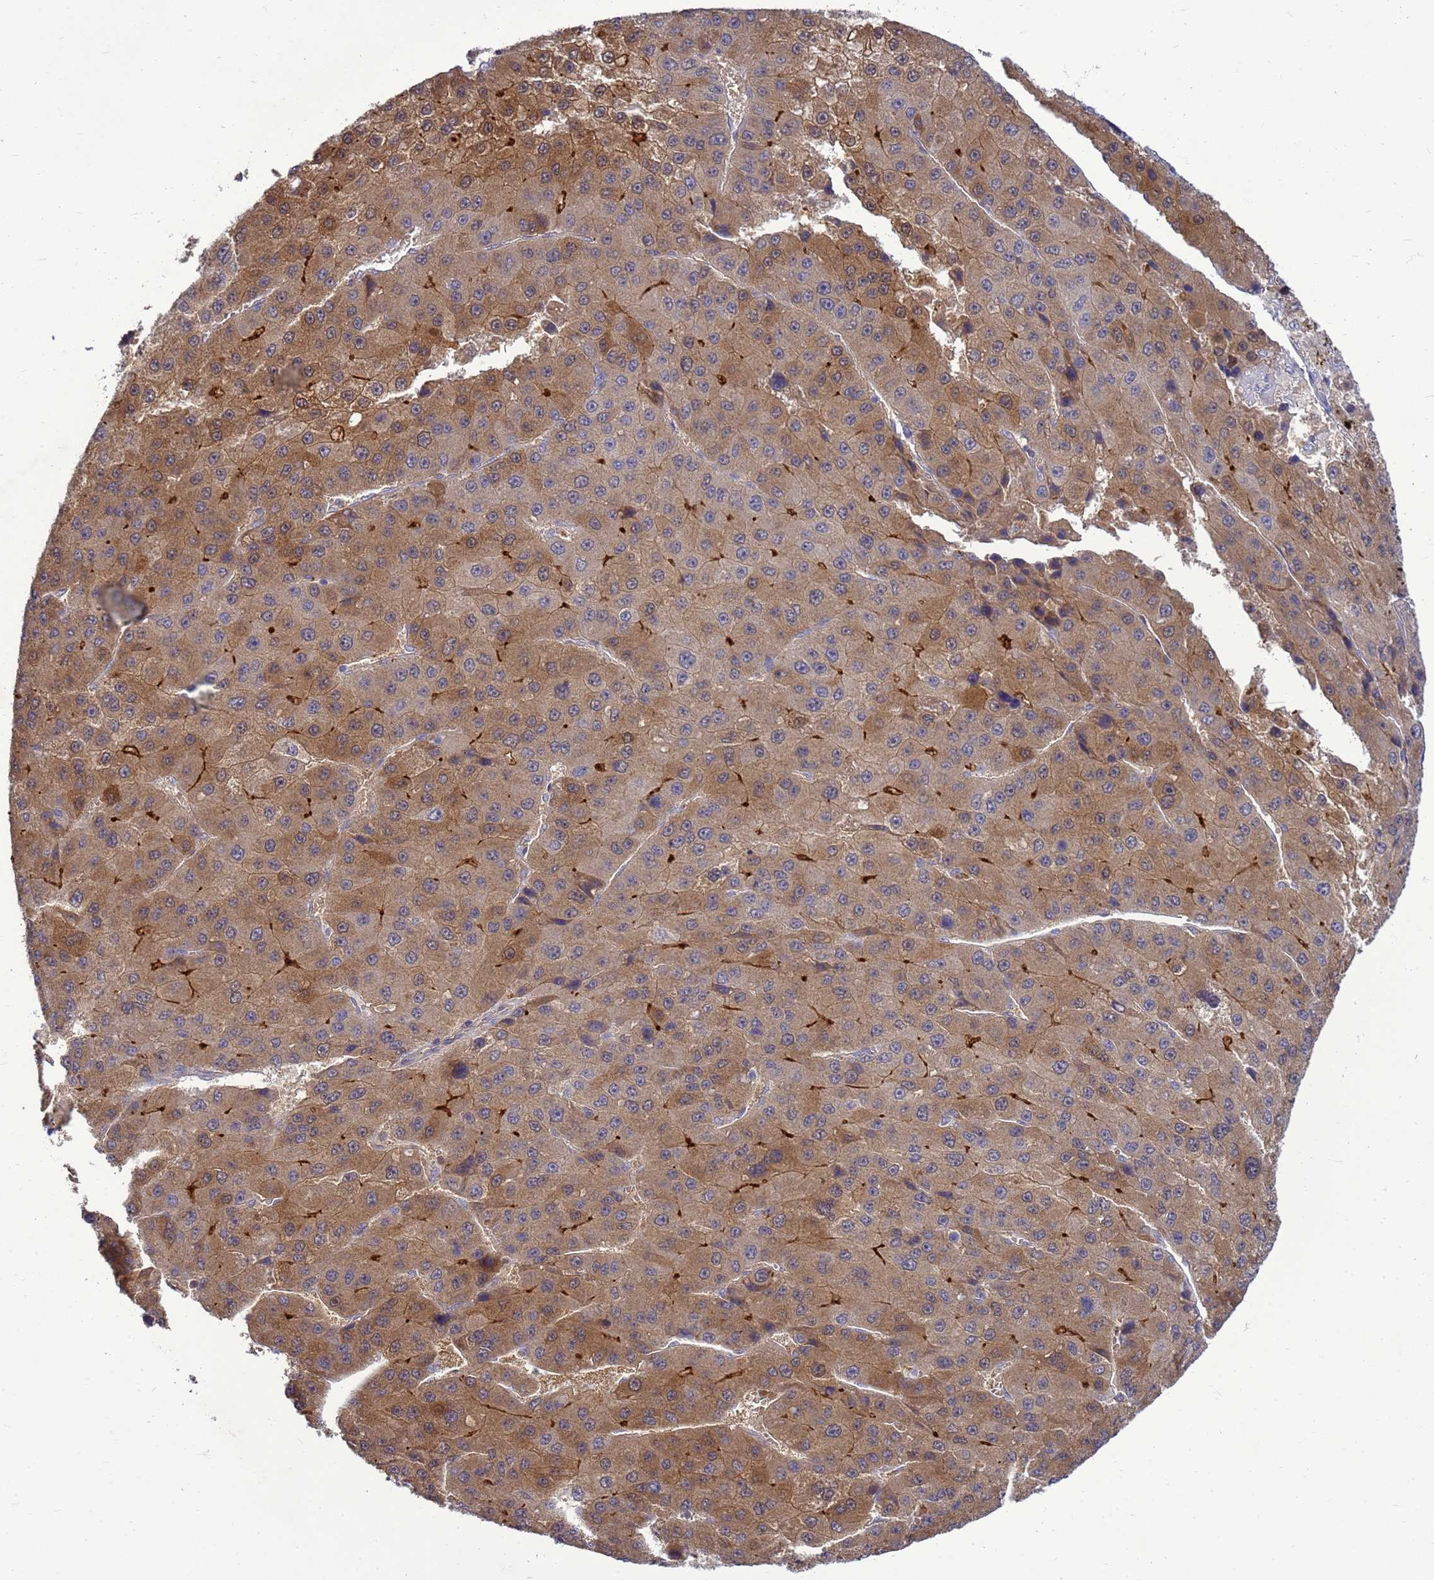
{"staining": {"intensity": "moderate", "quantity": "25%-75%", "location": "cytoplasmic/membranous,nuclear"}, "tissue": "liver cancer", "cell_type": "Tumor cells", "image_type": "cancer", "snomed": [{"axis": "morphology", "description": "Carcinoma, Hepatocellular, NOS"}, {"axis": "topography", "description": "Liver"}], "caption": "Immunohistochemistry (IHC) image of neoplastic tissue: human liver hepatocellular carcinoma stained using immunohistochemistry reveals medium levels of moderate protein expression localized specifically in the cytoplasmic/membranous and nuclear of tumor cells, appearing as a cytoplasmic/membranous and nuclear brown color.", "gene": "EIF4EBP3", "patient": {"sex": "female", "age": 73}}